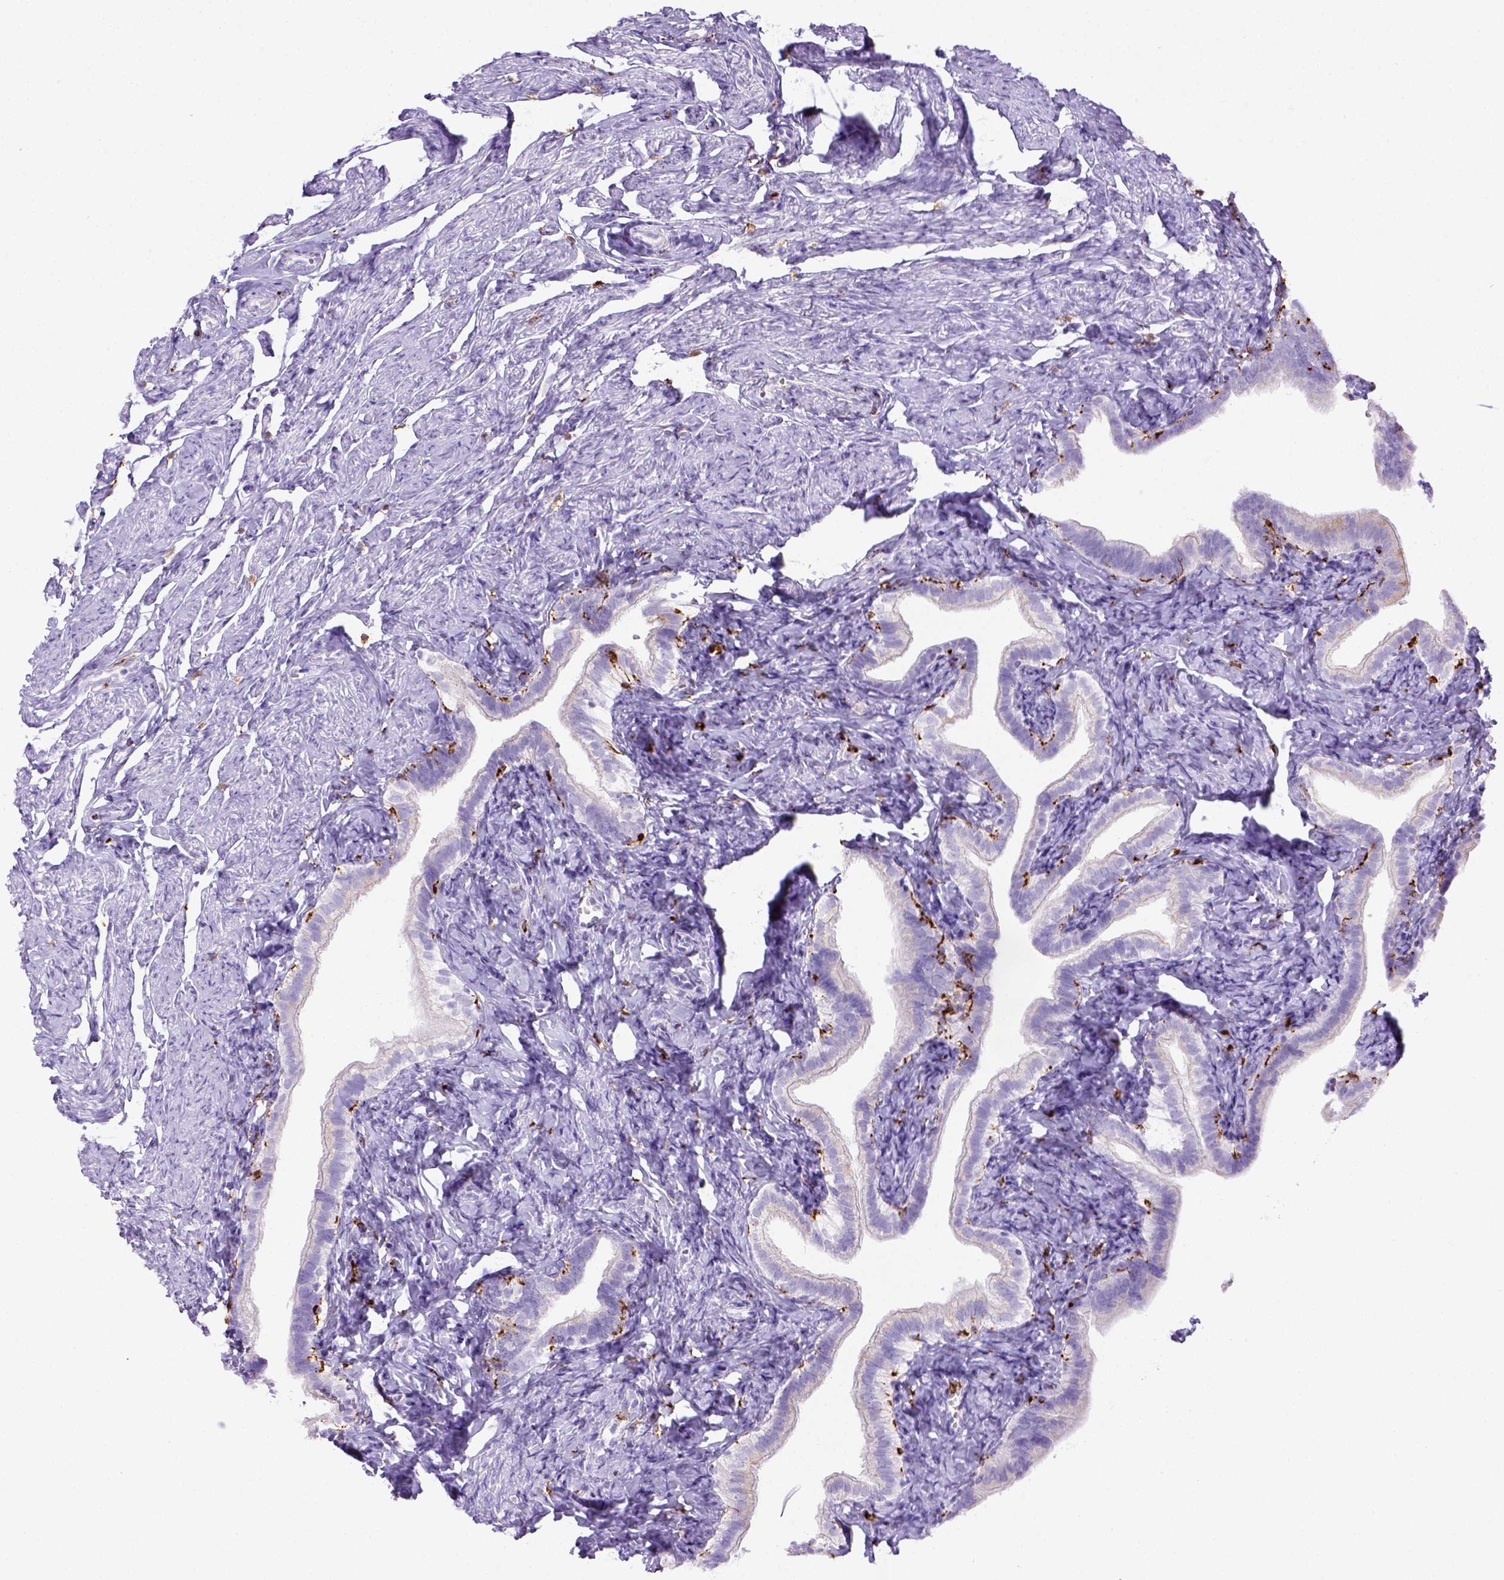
{"staining": {"intensity": "negative", "quantity": "none", "location": "none"}, "tissue": "fallopian tube", "cell_type": "Glandular cells", "image_type": "normal", "snomed": [{"axis": "morphology", "description": "Normal tissue, NOS"}, {"axis": "topography", "description": "Fallopian tube"}], "caption": "This is a photomicrograph of immunohistochemistry staining of normal fallopian tube, which shows no positivity in glandular cells. (DAB immunohistochemistry (IHC) with hematoxylin counter stain).", "gene": "CD68", "patient": {"sex": "female", "age": 41}}